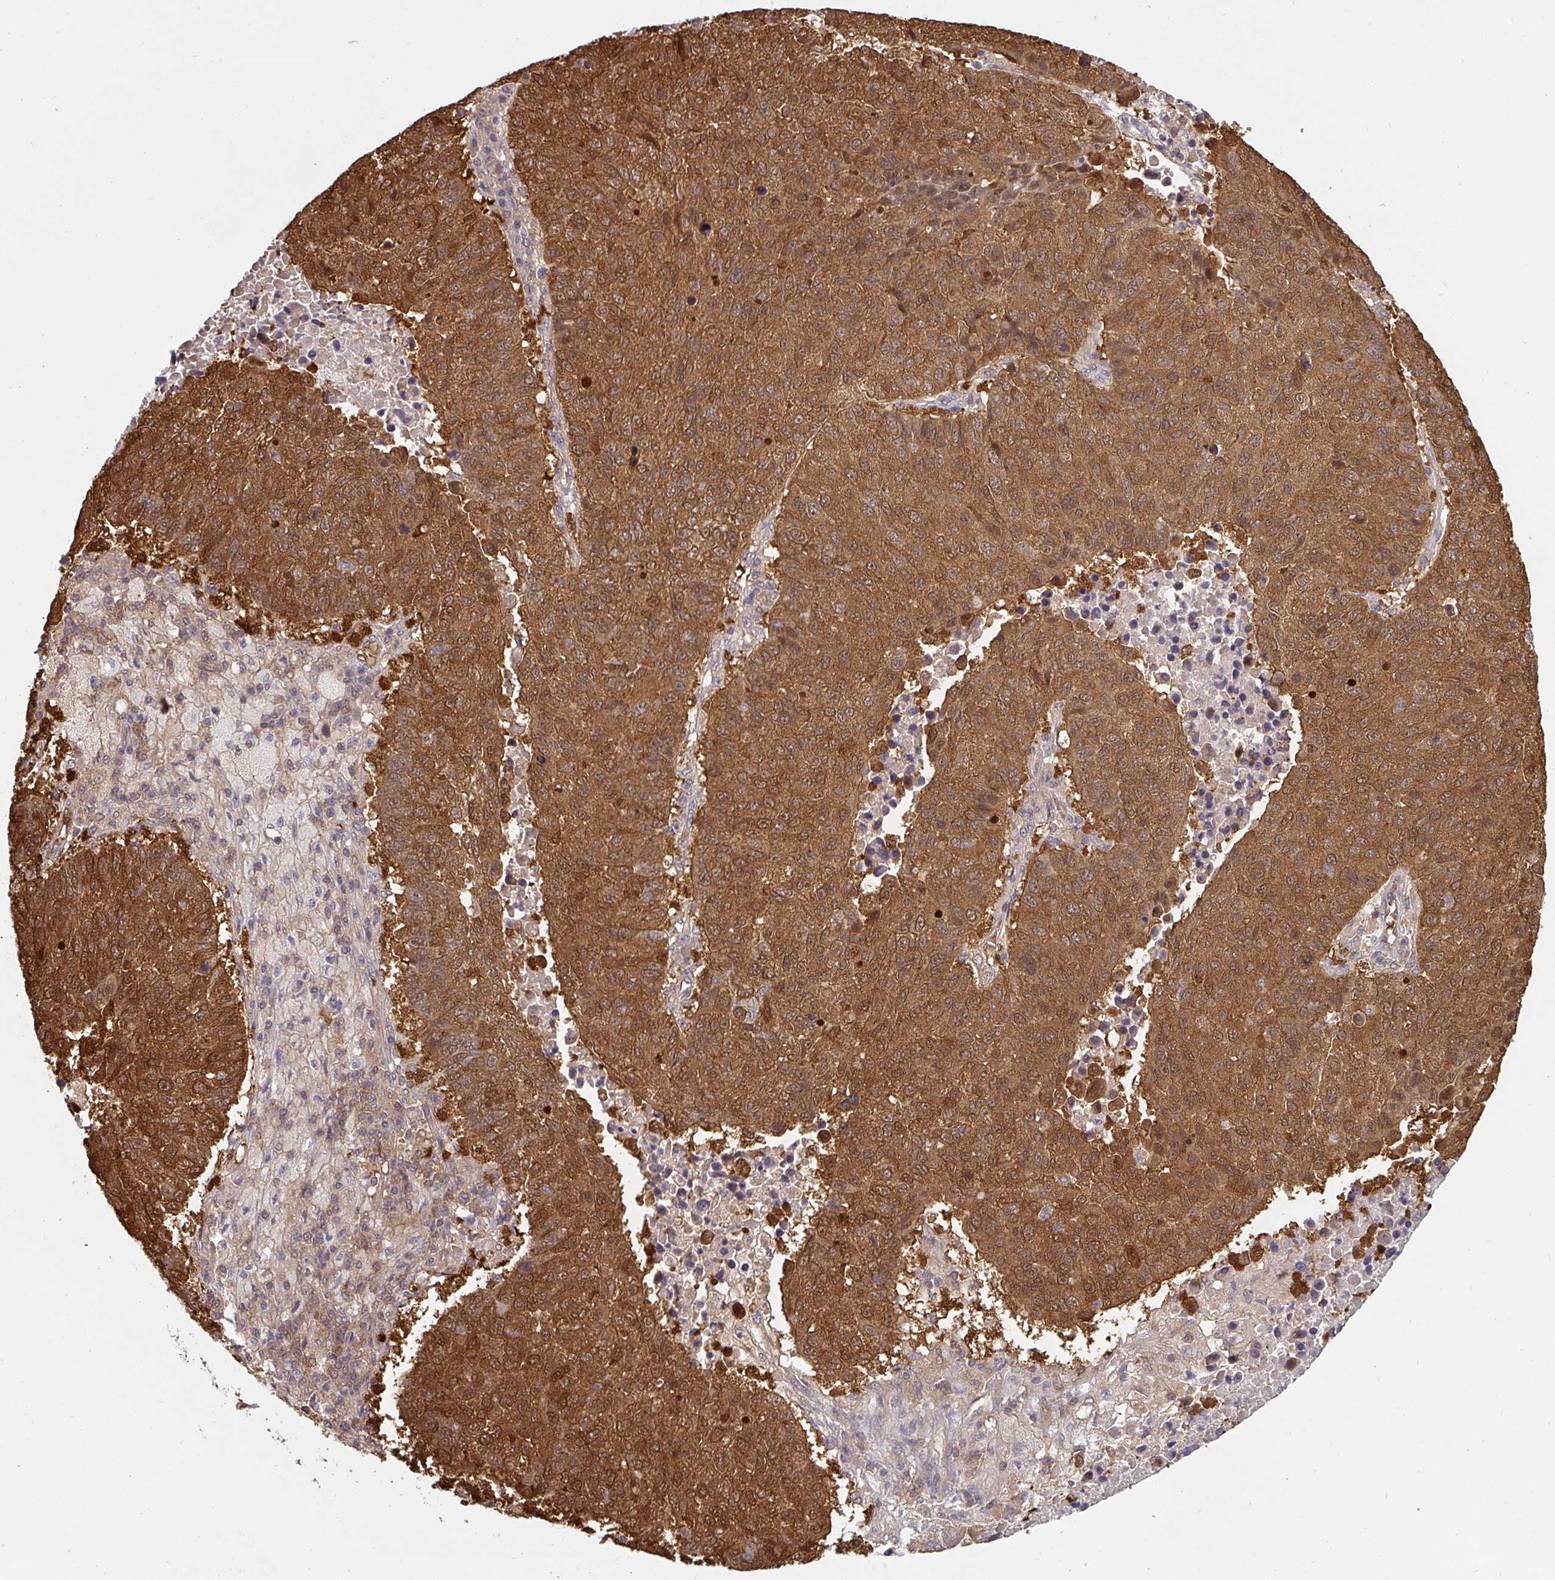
{"staining": {"intensity": "strong", "quantity": ">75%", "location": "cytoplasmic/membranous,nuclear"}, "tissue": "lung cancer", "cell_type": "Tumor cells", "image_type": "cancer", "snomed": [{"axis": "morphology", "description": "Squamous cell carcinoma, NOS"}, {"axis": "topography", "description": "Lung"}], "caption": "Immunohistochemistry (IHC) micrograph of human lung cancer (squamous cell carcinoma) stained for a protein (brown), which demonstrates high levels of strong cytoplasmic/membranous and nuclear expression in approximately >75% of tumor cells.", "gene": "ST13", "patient": {"sex": "male", "age": 73}}